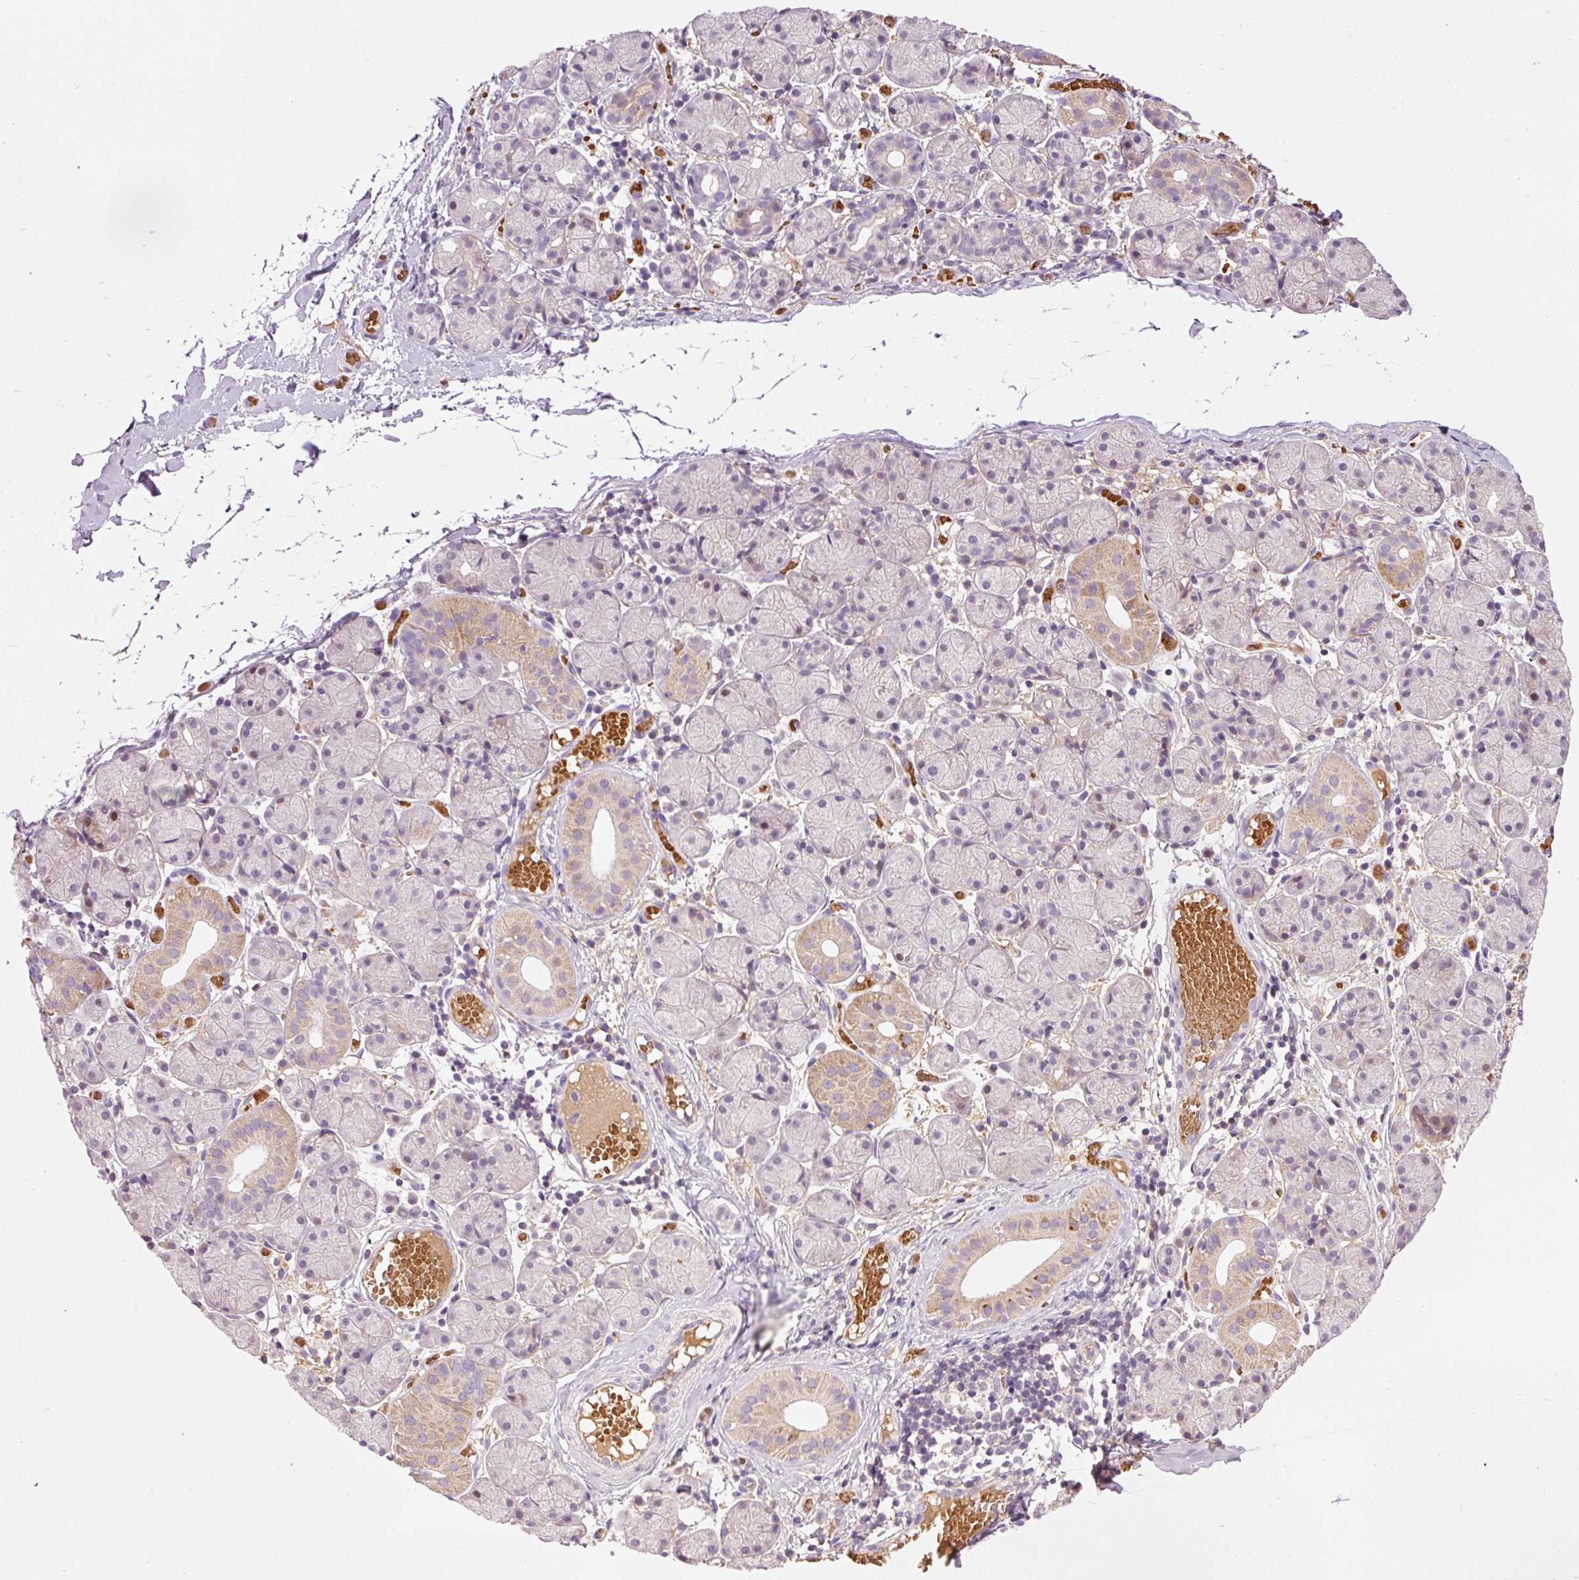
{"staining": {"intensity": "weak", "quantity": "<25%", "location": "cytoplasmic/membranous"}, "tissue": "salivary gland", "cell_type": "Glandular cells", "image_type": "normal", "snomed": [{"axis": "morphology", "description": "Normal tissue, NOS"}, {"axis": "topography", "description": "Salivary gland"}], "caption": "Glandular cells show no significant protein staining in normal salivary gland. (DAB (3,3'-diaminobenzidine) immunohistochemistry with hematoxylin counter stain).", "gene": "CMTM8", "patient": {"sex": "female", "age": 24}}